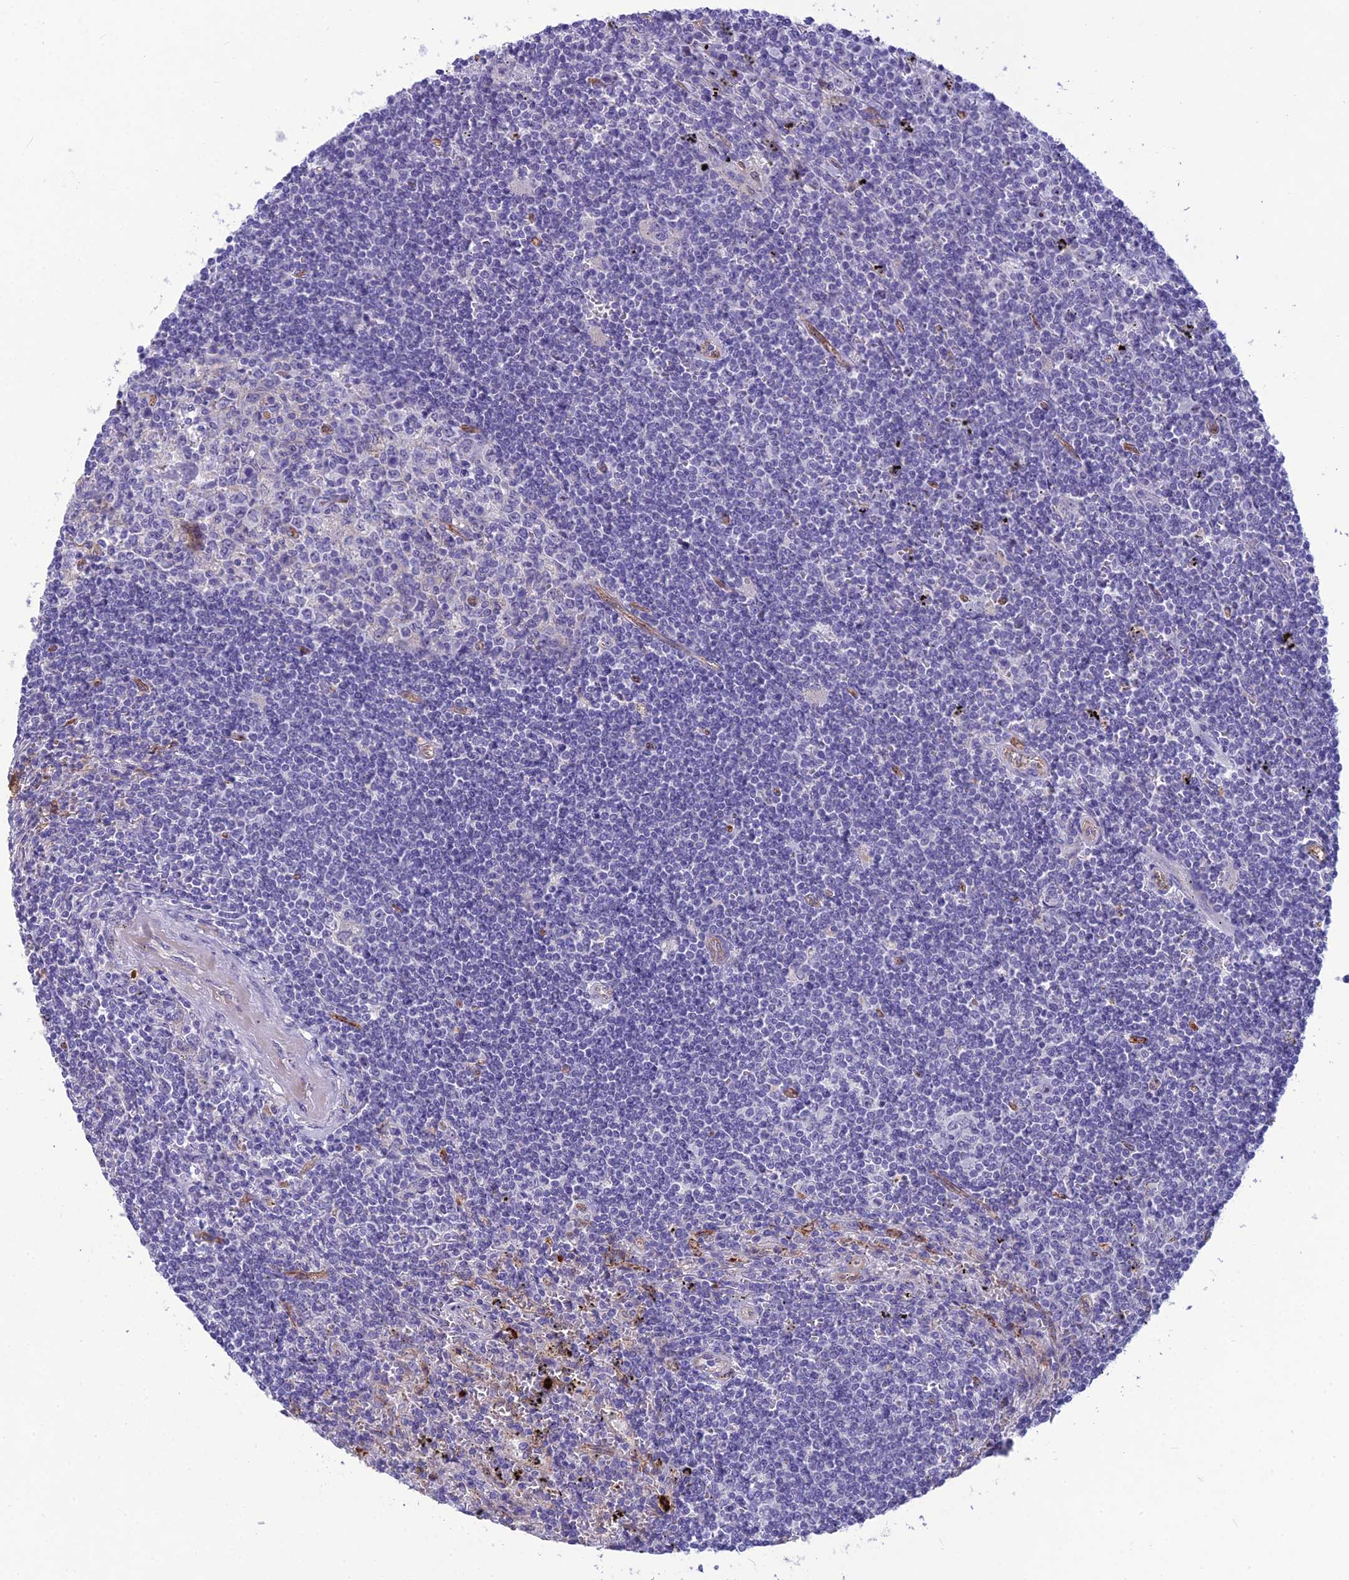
{"staining": {"intensity": "negative", "quantity": "none", "location": "none"}, "tissue": "lymphoma", "cell_type": "Tumor cells", "image_type": "cancer", "snomed": [{"axis": "morphology", "description": "Malignant lymphoma, non-Hodgkin's type, Low grade"}, {"axis": "topography", "description": "Spleen"}], "caption": "A high-resolution image shows immunohistochemistry staining of malignant lymphoma, non-Hodgkin's type (low-grade), which displays no significant positivity in tumor cells.", "gene": "BBS7", "patient": {"sex": "male", "age": 76}}